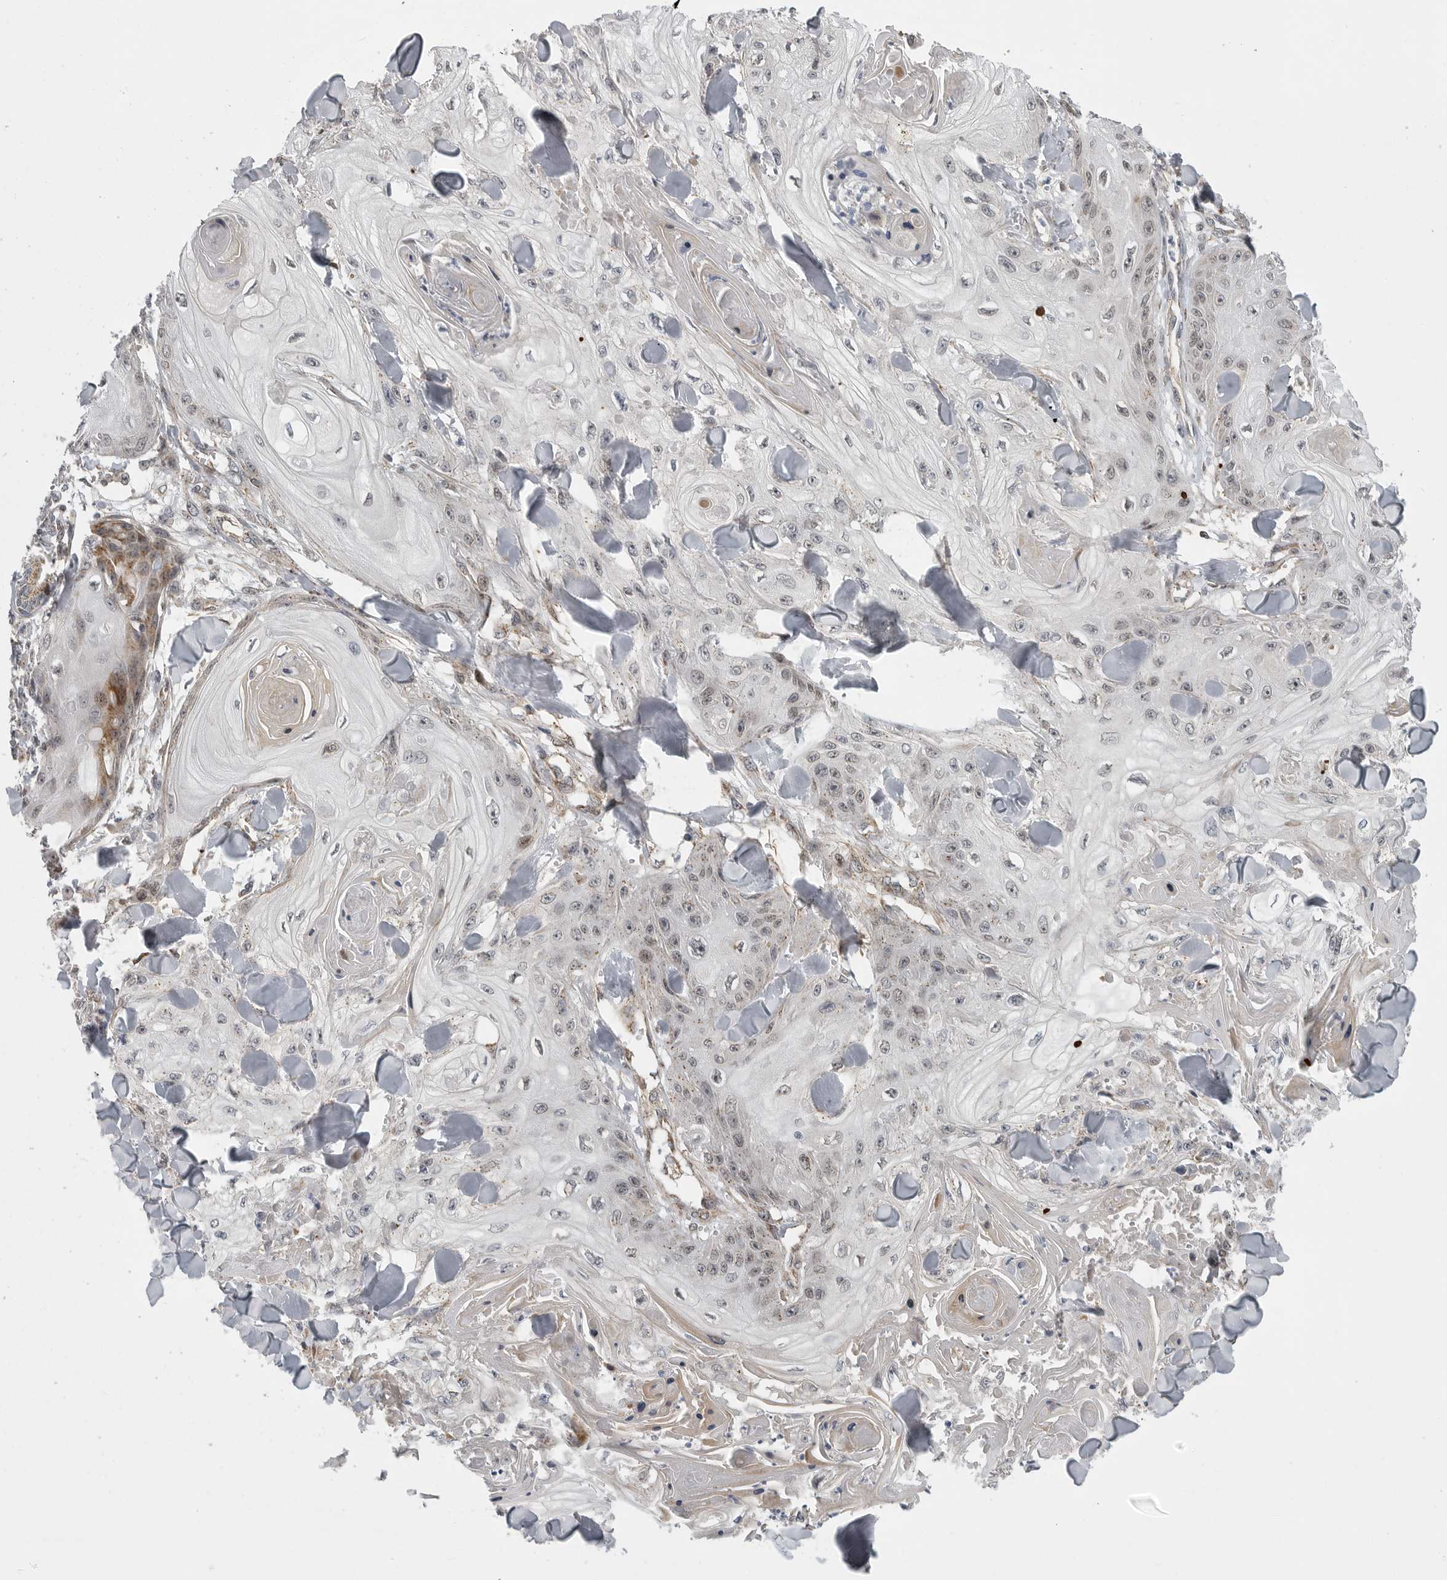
{"staining": {"intensity": "negative", "quantity": "none", "location": "none"}, "tissue": "skin cancer", "cell_type": "Tumor cells", "image_type": "cancer", "snomed": [{"axis": "morphology", "description": "Squamous cell carcinoma, NOS"}, {"axis": "topography", "description": "Skin"}], "caption": "The micrograph exhibits no significant positivity in tumor cells of skin squamous cell carcinoma.", "gene": "TMPRSS11F", "patient": {"sex": "male", "age": 74}}